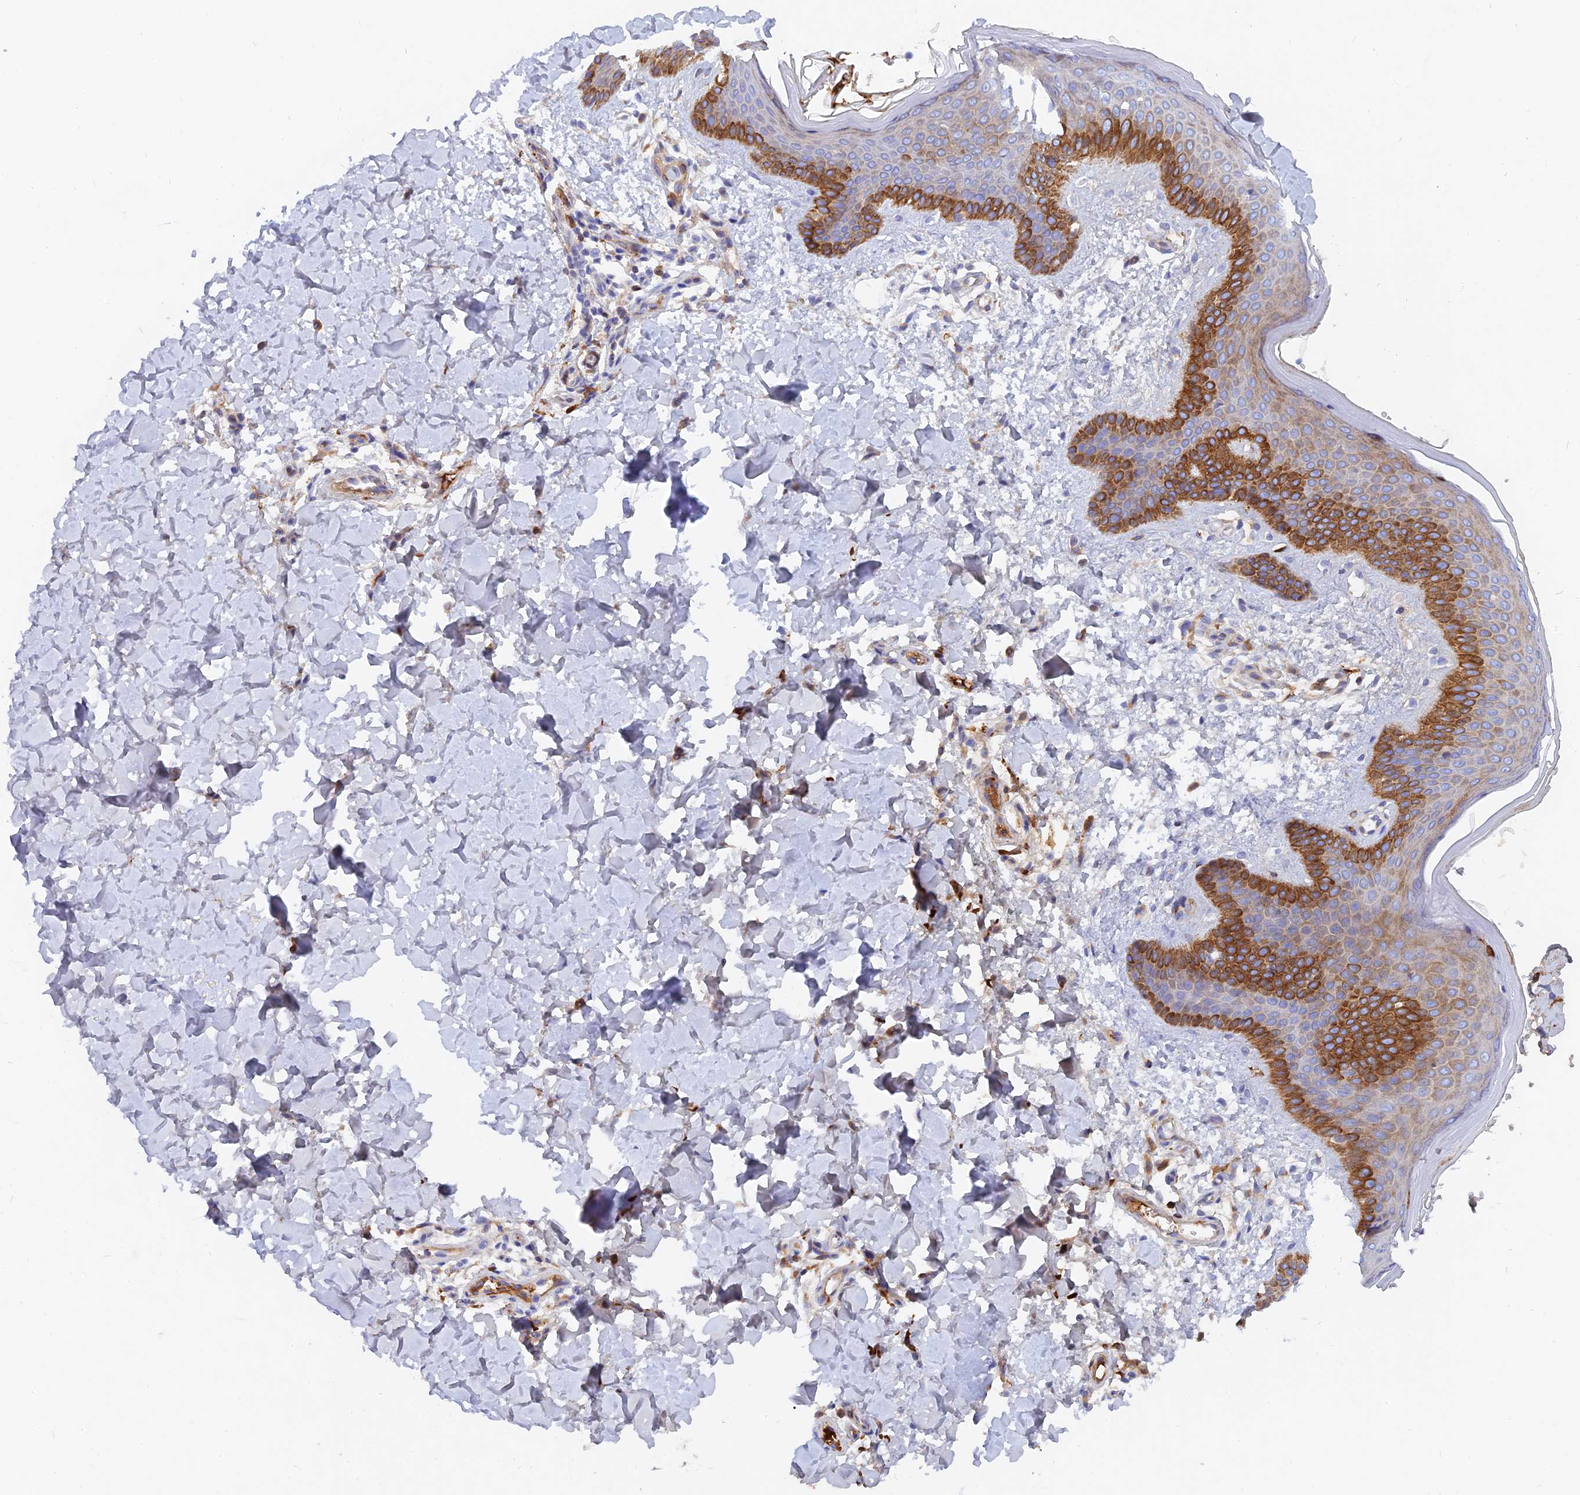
{"staining": {"intensity": "weak", "quantity": ">75%", "location": "cytoplasmic/membranous"}, "tissue": "skin", "cell_type": "Fibroblasts", "image_type": "normal", "snomed": [{"axis": "morphology", "description": "Normal tissue, NOS"}, {"axis": "topography", "description": "Skin"}], "caption": "Immunohistochemical staining of normal skin exhibits weak cytoplasmic/membranous protein staining in about >75% of fibroblasts.", "gene": "MROH1", "patient": {"sex": "male", "age": 36}}